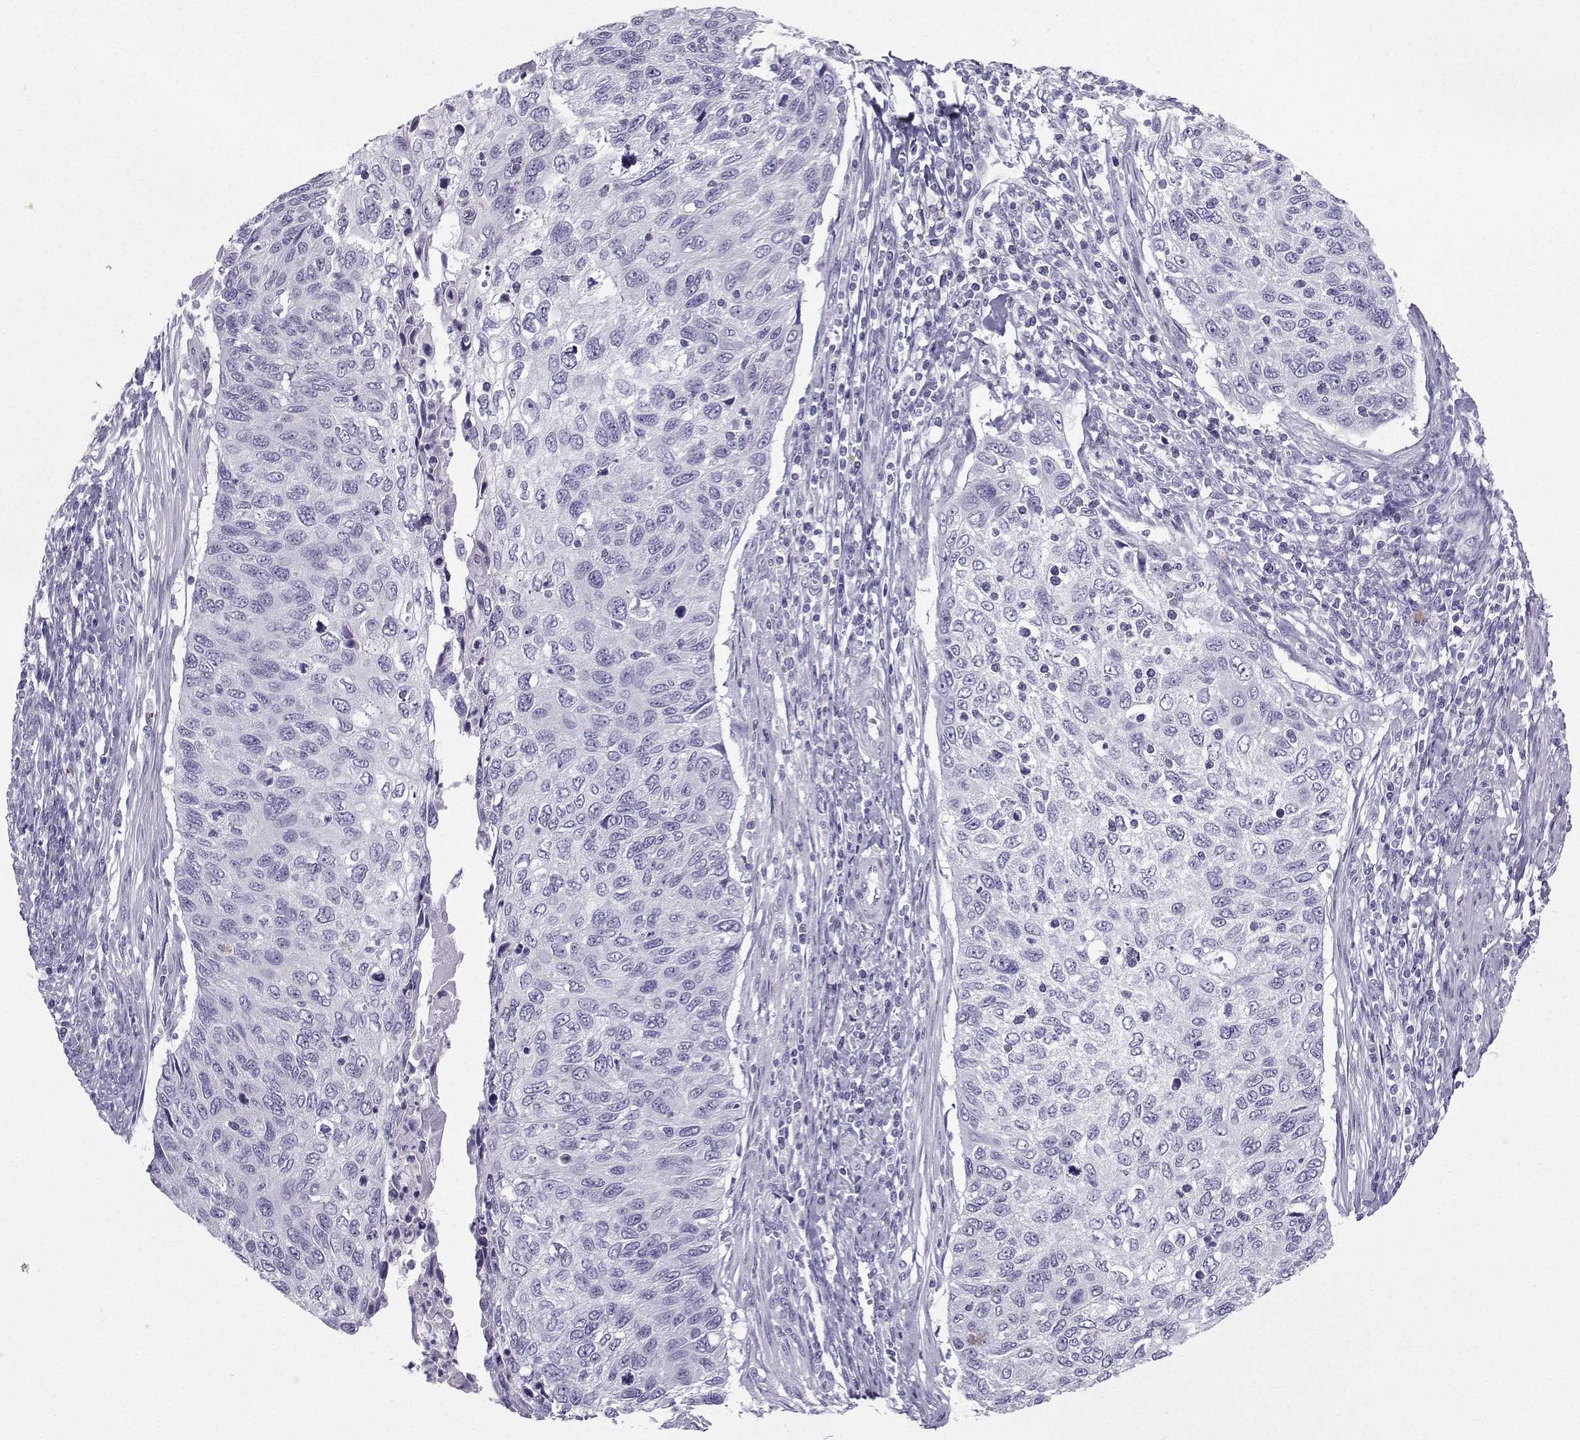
{"staining": {"intensity": "negative", "quantity": "none", "location": "none"}, "tissue": "cervical cancer", "cell_type": "Tumor cells", "image_type": "cancer", "snomed": [{"axis": "morphology", "description": "Squamous cell carcinoma, NOS"}, {"axis": "topography", "description": "Cervix"}], "caption": "Tumor cells are negative for protein expression in human cervical cancer.", "gene": "IQCD", "patient": {"sex": "female", "age": 70}}